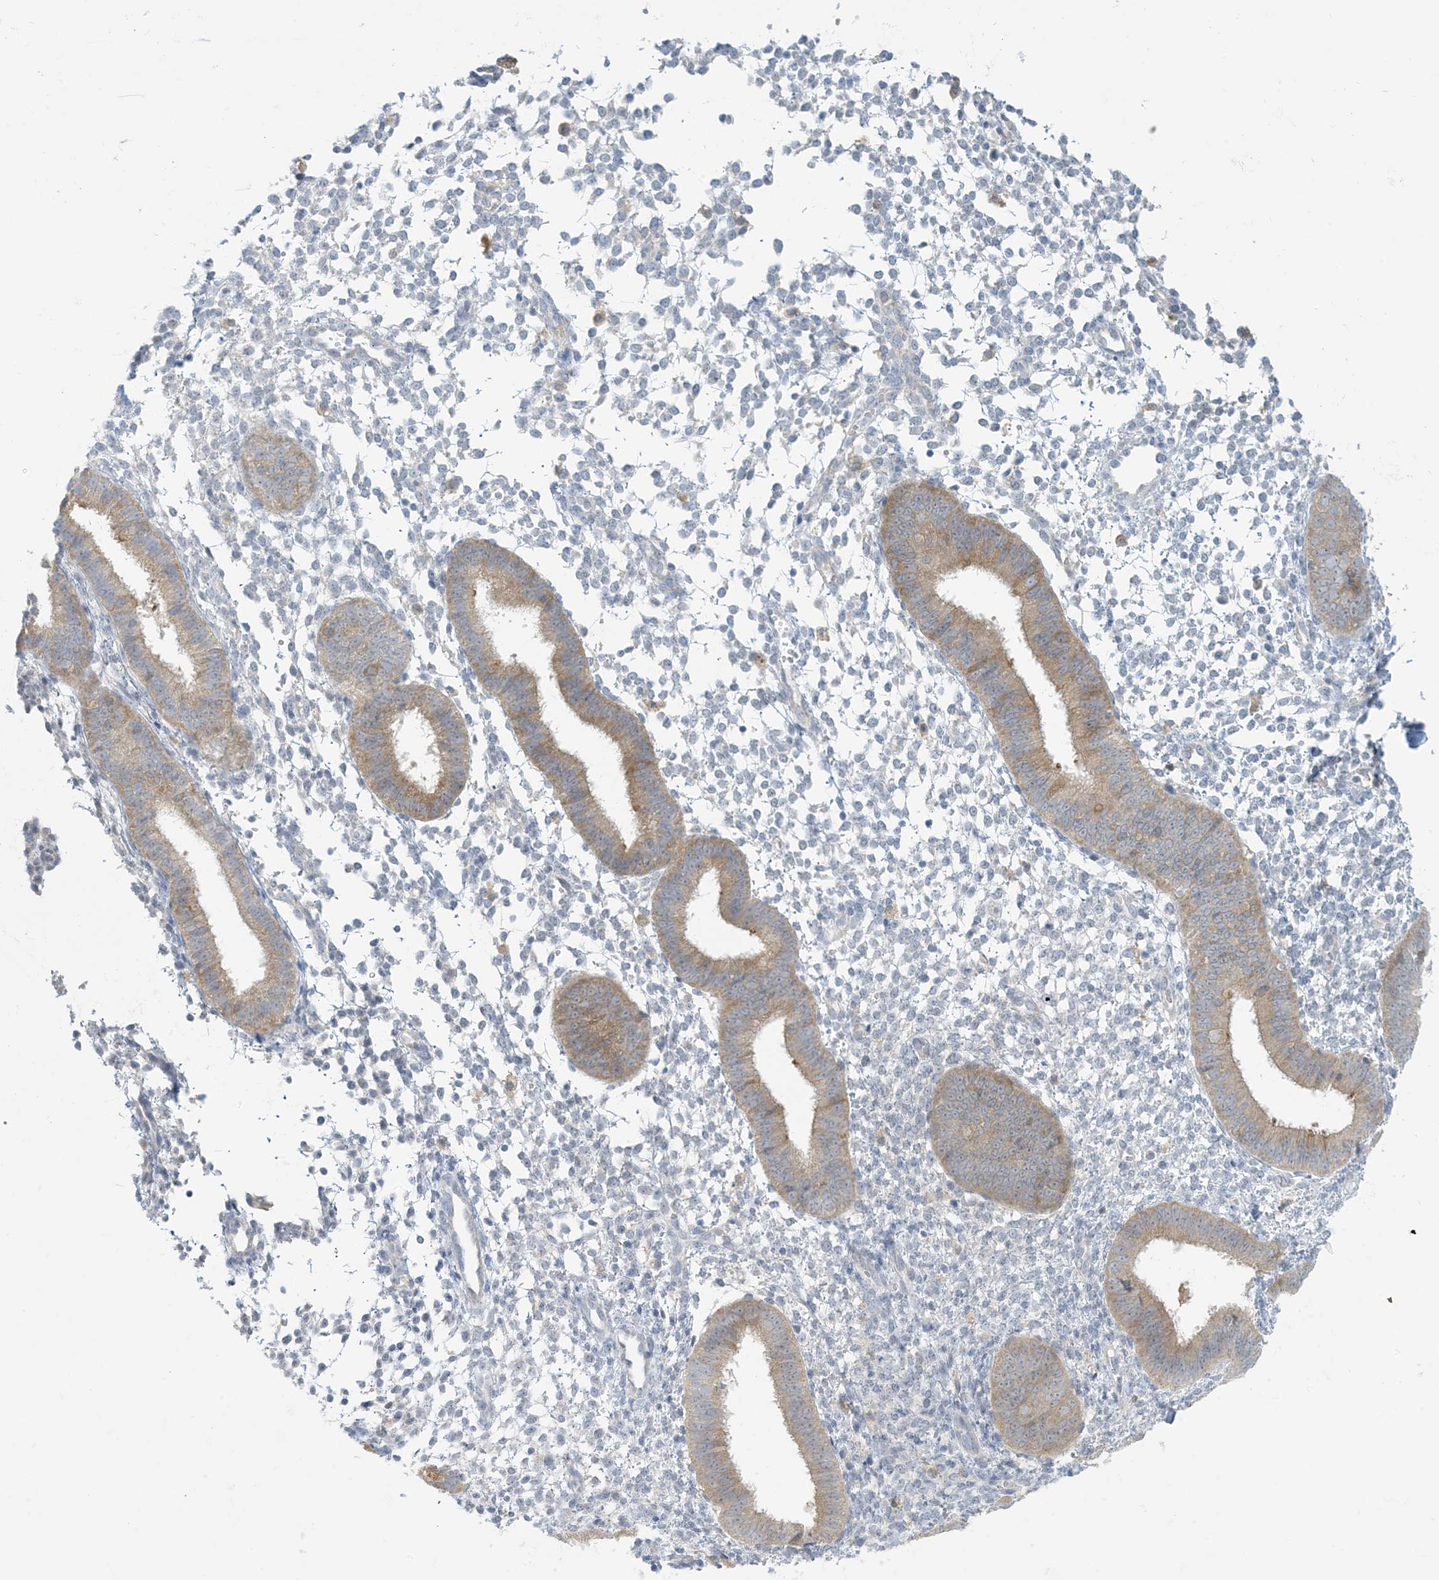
{"staining": {"intensity": "negative", "quantity": "none", "location": "none"}, "tissue": "endometrium", "cell_type": "Cells in endometrial stroma", "image_type": "normal", "snomed": [{"axis": "morphology", "description": "Normal tissue, NOS"}, {"axis": "topography", "description": "Uterus"}, {"axis": "topography", "description": "Endometrium"}], "caption": "Immunohistochemistry histopathology image of unremarkable endometrium: human endometrium stained with DAB reveals no significant protein staining in cells in endometrial stroma.", "gene": "MRPS18A", "patient": {"sex": "female", "age": 48}}